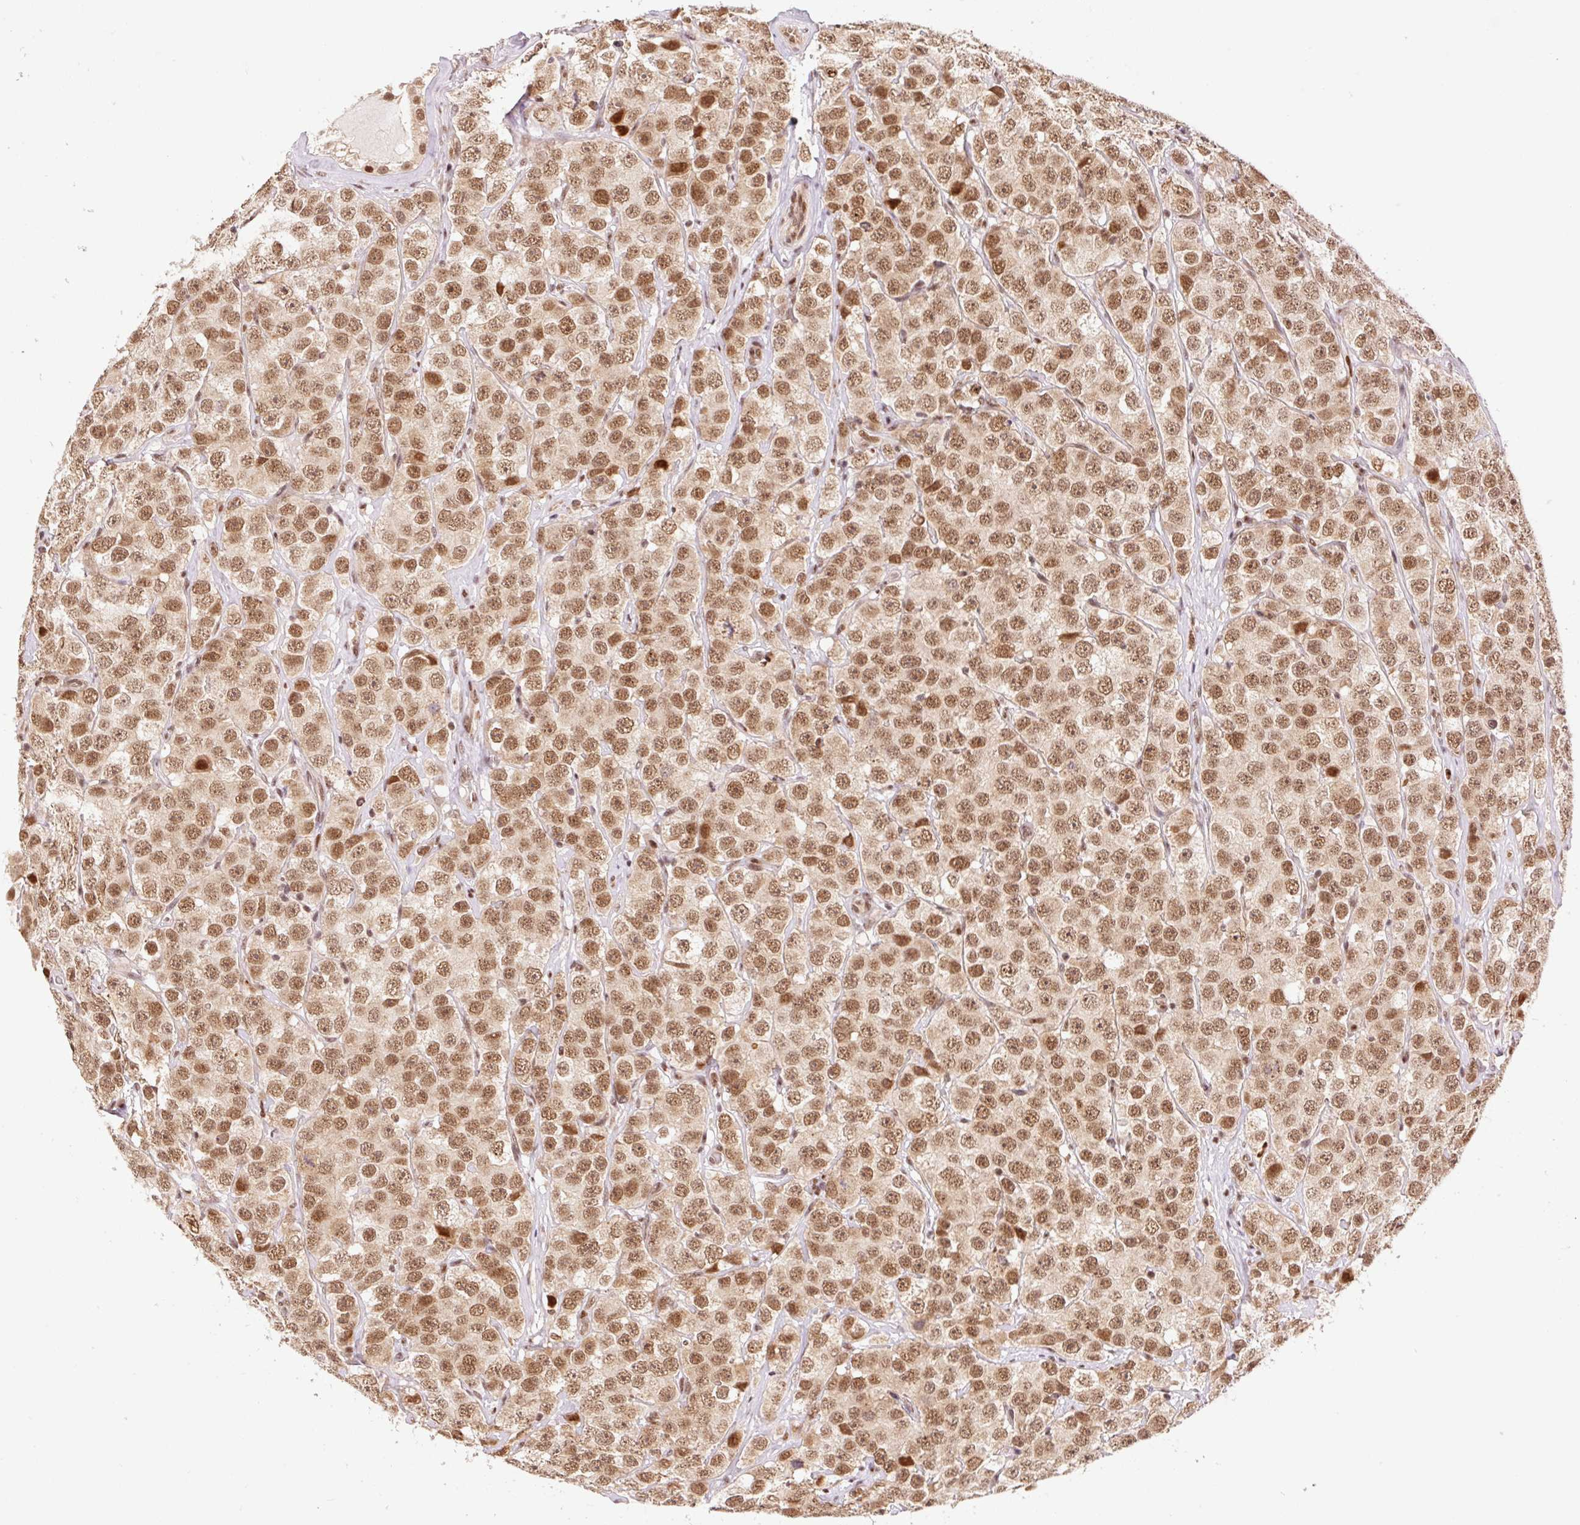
{"staining": {"intensity": "moderate", "quantity": ">75%", "location": "nuclear"}, "tissue": "testis cancer", "cell_type": "Tumor cells", "image_type": "cancer", "snomed": [{"axis": "morphology", "description": "Seminoma, NOS"}, {"axis": "topography", "description": "Testis"}], "caption": "There is medium levels of moderate nuclear expression in tumor cells of seminoma (testis), as demonstrated by immunohistochemical staining (brown color).", "gene": "INTS8", "patient": {"sex": "male", "age": 28}}